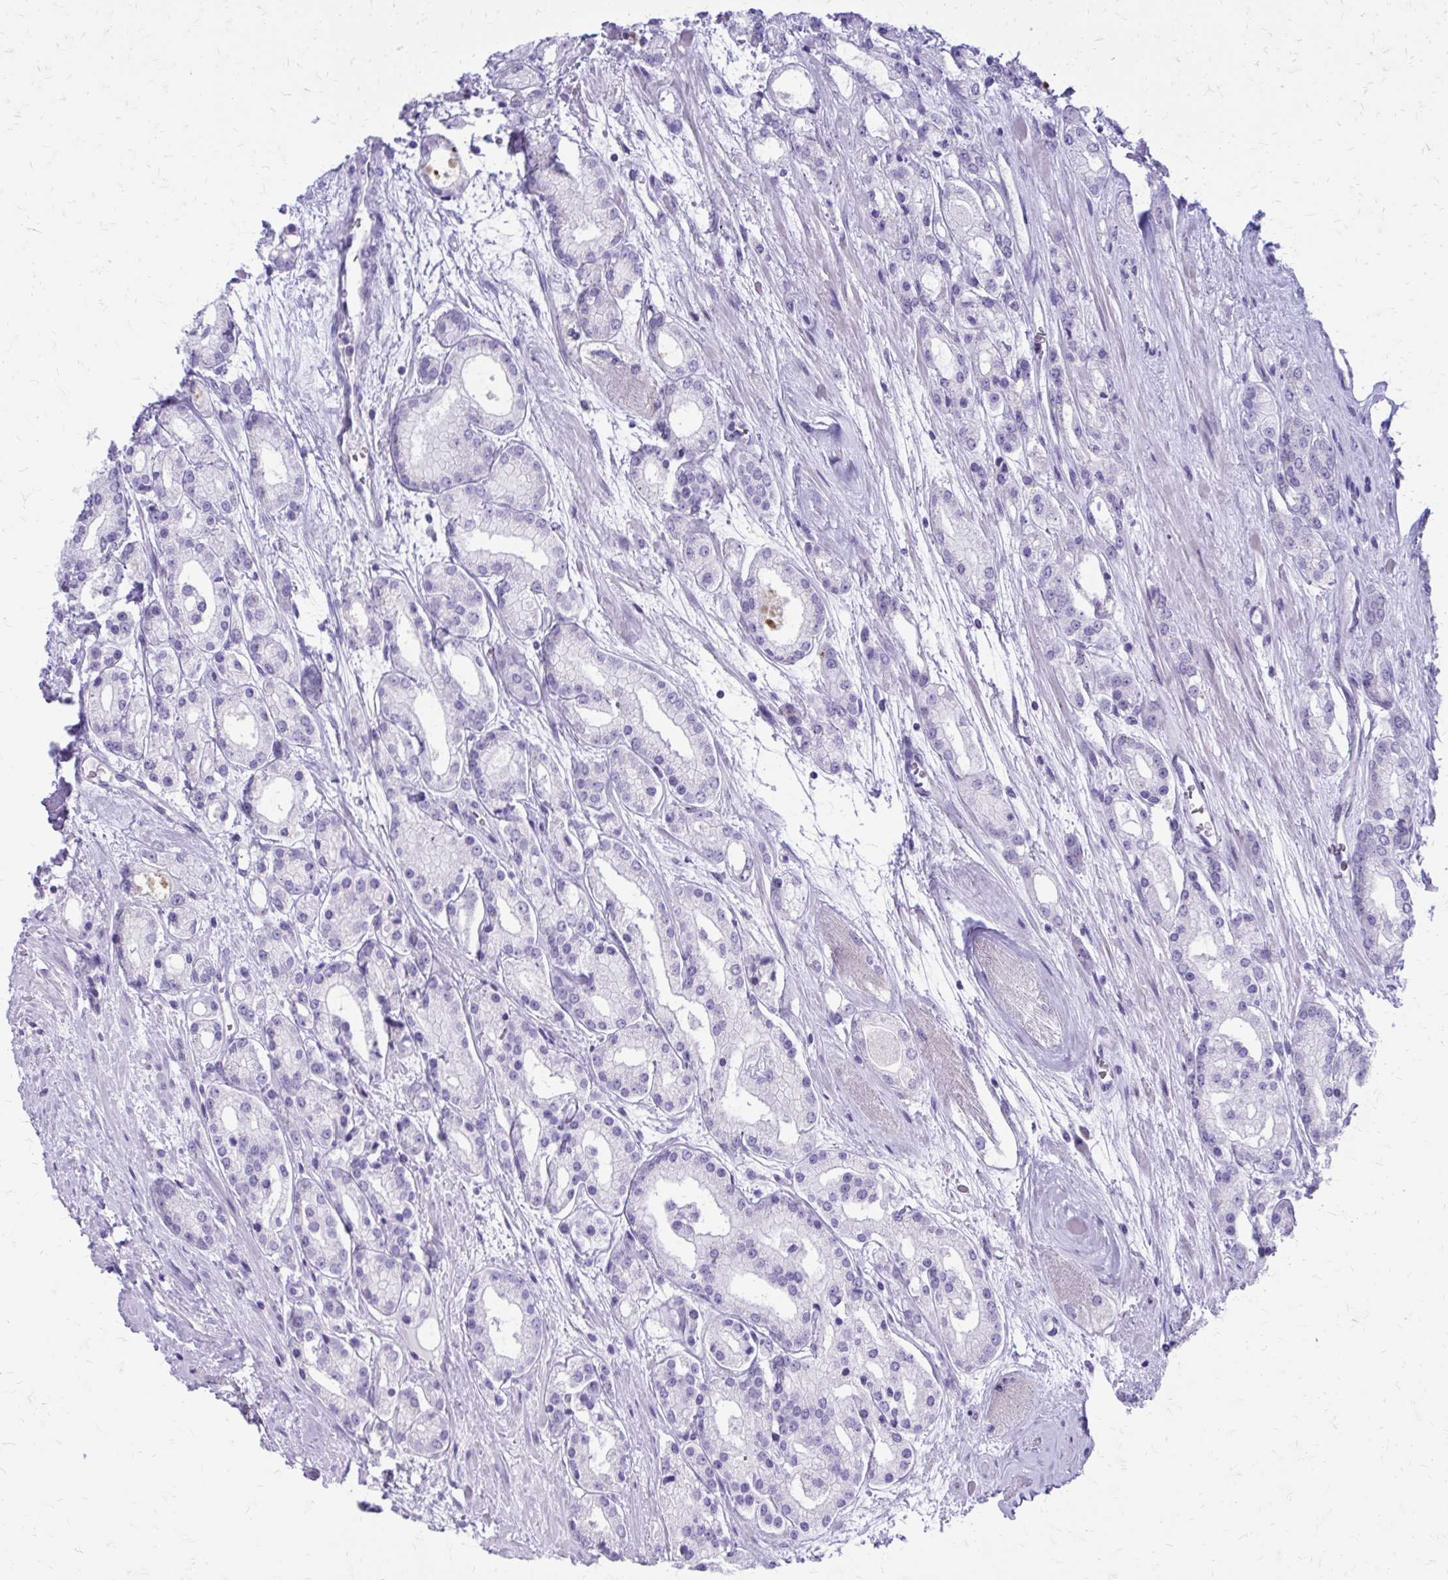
{"staining": {"intensity": "negative", "quantity": "none", "location": "none"}, "tissue": "prostate cancer", "cell_type": "Tumor cells", "image_type": "cancer", "snomed": [{"axis": "morphology", "description": "Adenocarcinoma, High grade"}, {"axis": "topography", "description": "Prostate"}], "caption": "DAB immunohistochemical staining of prostate high-grade adenocarcinoma displays no significant positivity in tumor cells.", "gene": "LCN15", "patient": {"sex": "male", "age": 67}}